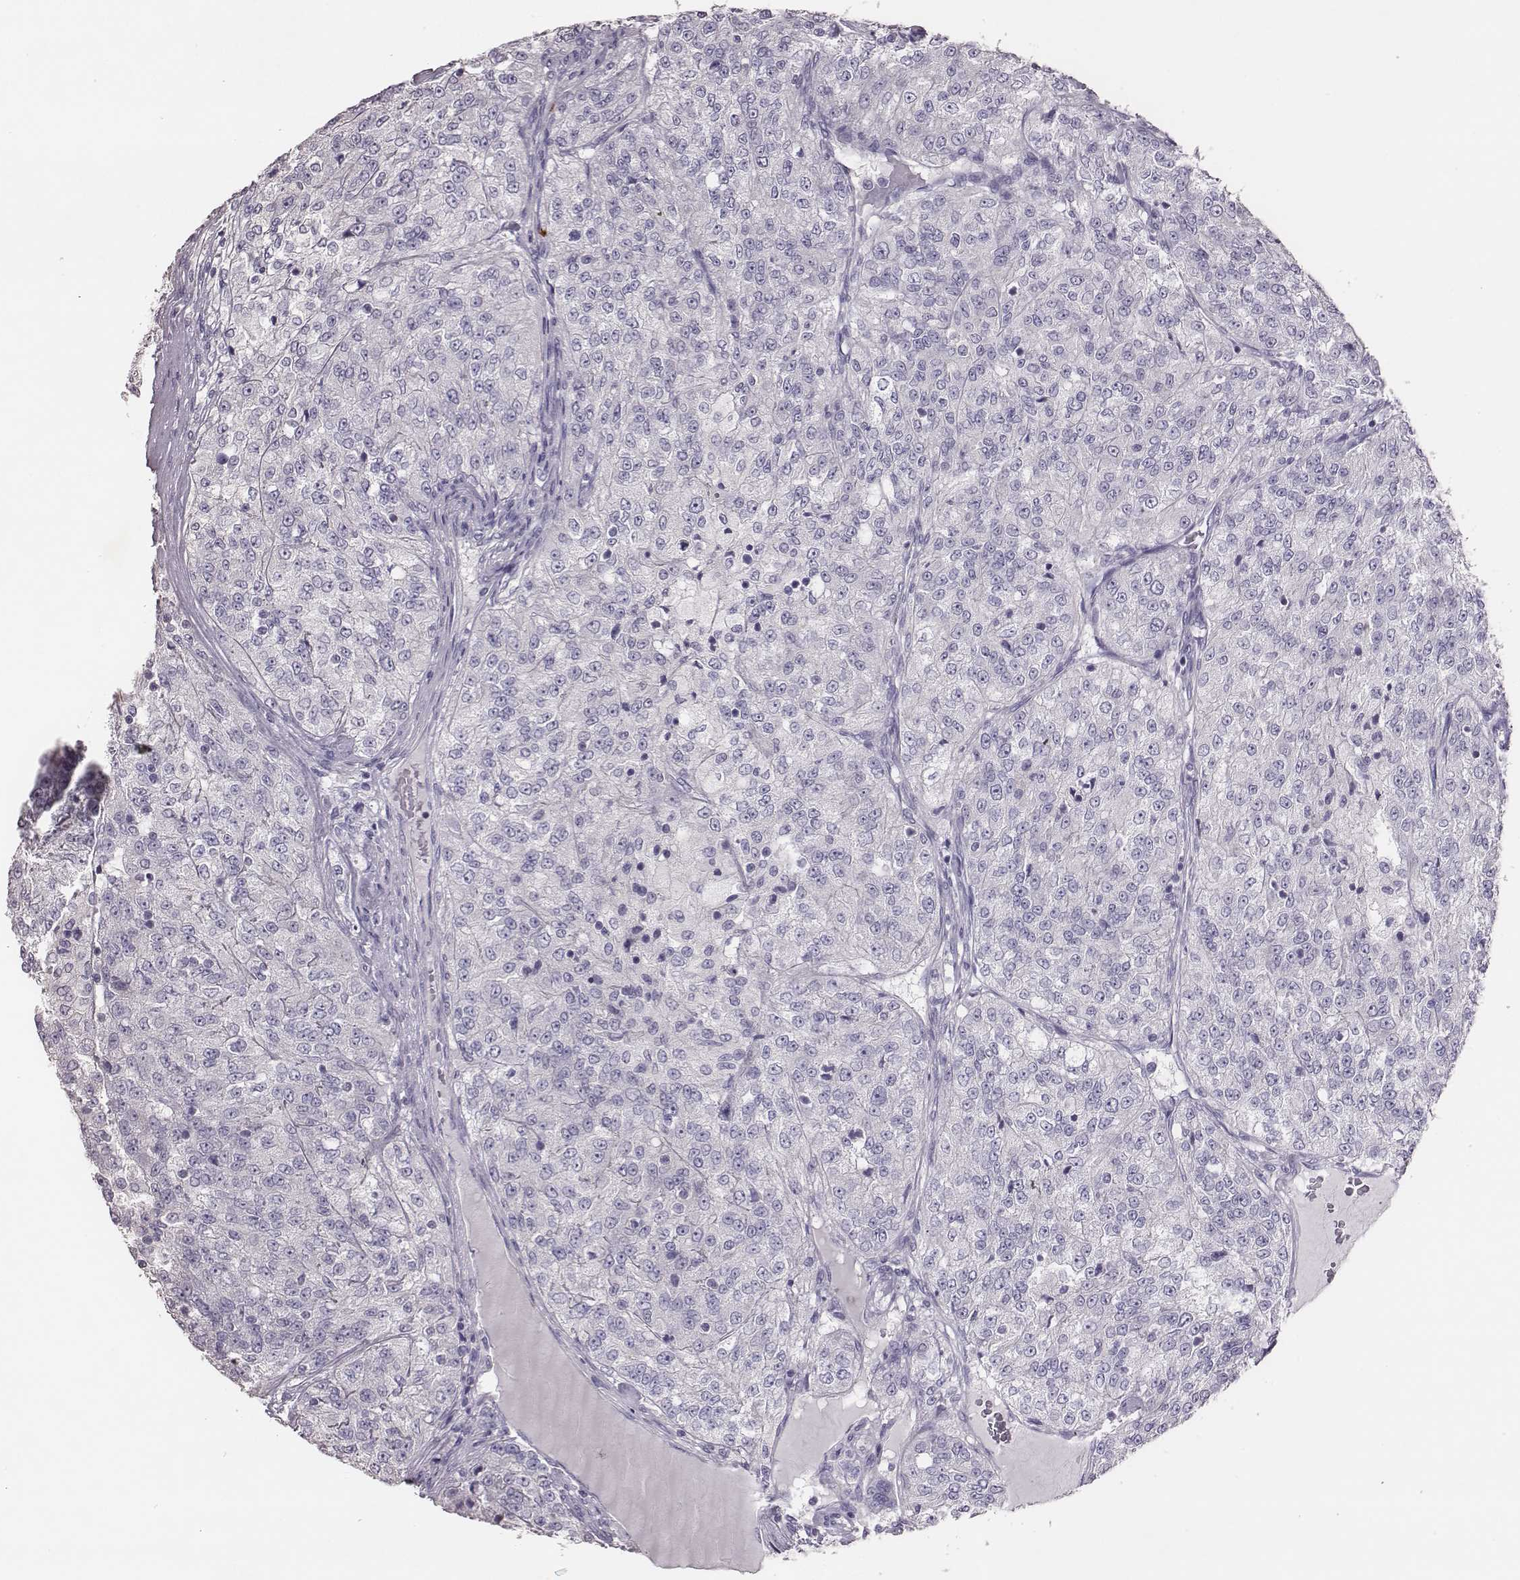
{"staining": {"intensity": "negative", "quantity": "none", "location": "none"}, "tissue": "renal cancer", "cell_type": "Tumor cells", "image_type": "cancer", "snomed": [{"axis": "morphology", "description": "Adenocarcinoma, NOS"}, {"axis": "topography", "description": "Kidney"}], "caption": "This is an immunohistochemistry histopathology image of human renal adenocarcinoma. There is no staining in tumor cells.", "gene": "P2RY10", "patient": {"sex": "female", "age": 63}}